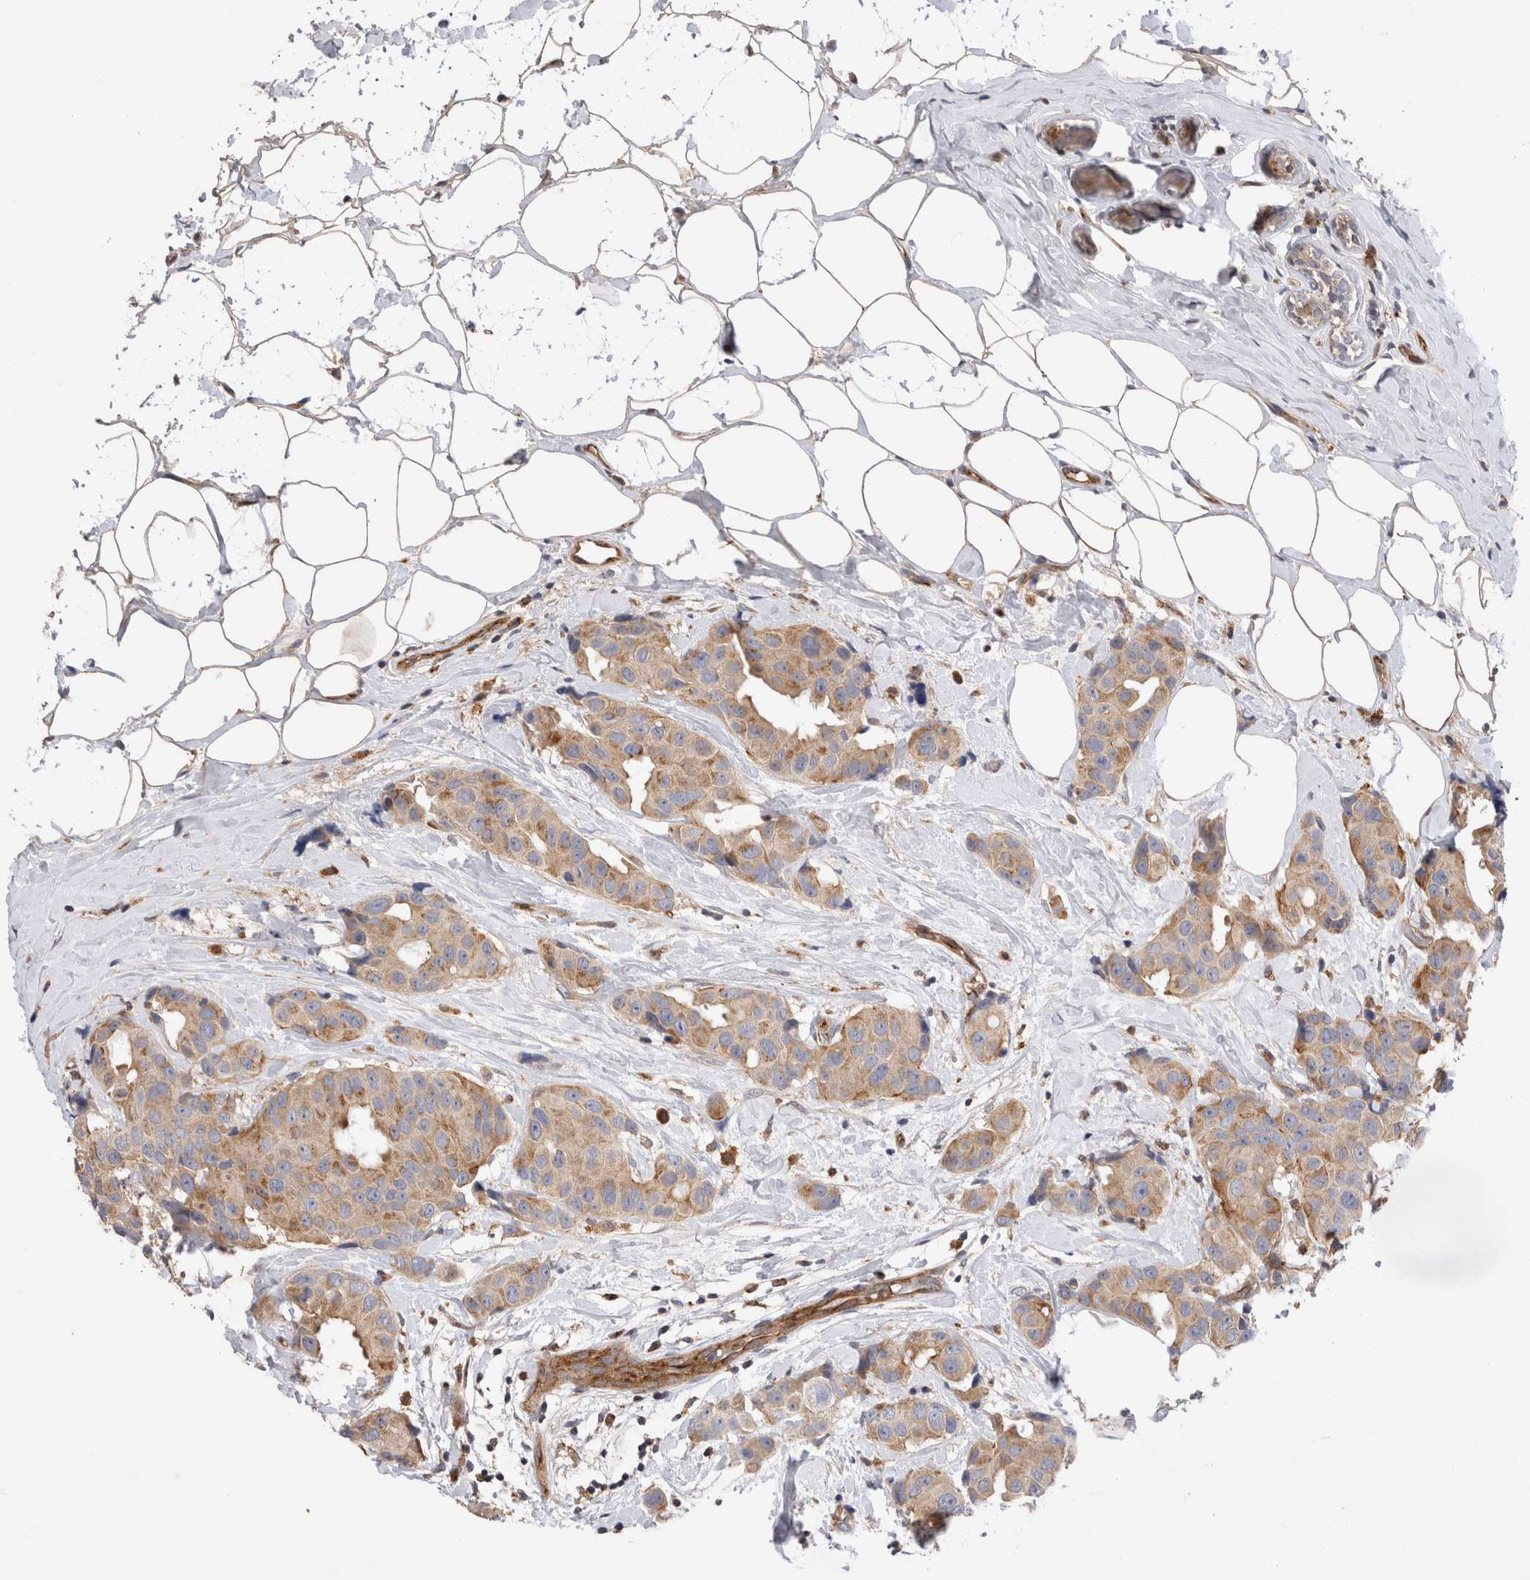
{"staining": {"intensity": "moderate", "quantity": ">75%", "location": "cytoplasmic/membranous"}, "tissue": "breast cancer", "cell_type": "Tumor cells", "image_type": "cancer", "snomed": [{"axis": "morphology", "description": "Normal tissue, NOS"}, {"axis": "morphology", "description": "Duct carcinoma"}, {"axis": "topography", "description": "Breast"}], "caption": "A high-resolution photomicrograph shows immunohistochemistry (IHC) staining of breast cancer (intraductal carcinoma), which exhibits moderate cytoplasmic/membranous positivity in approximately >75% of tumor cells.", "gene": "BNIP2", "patient": {"sex": "female", "age": 39}}